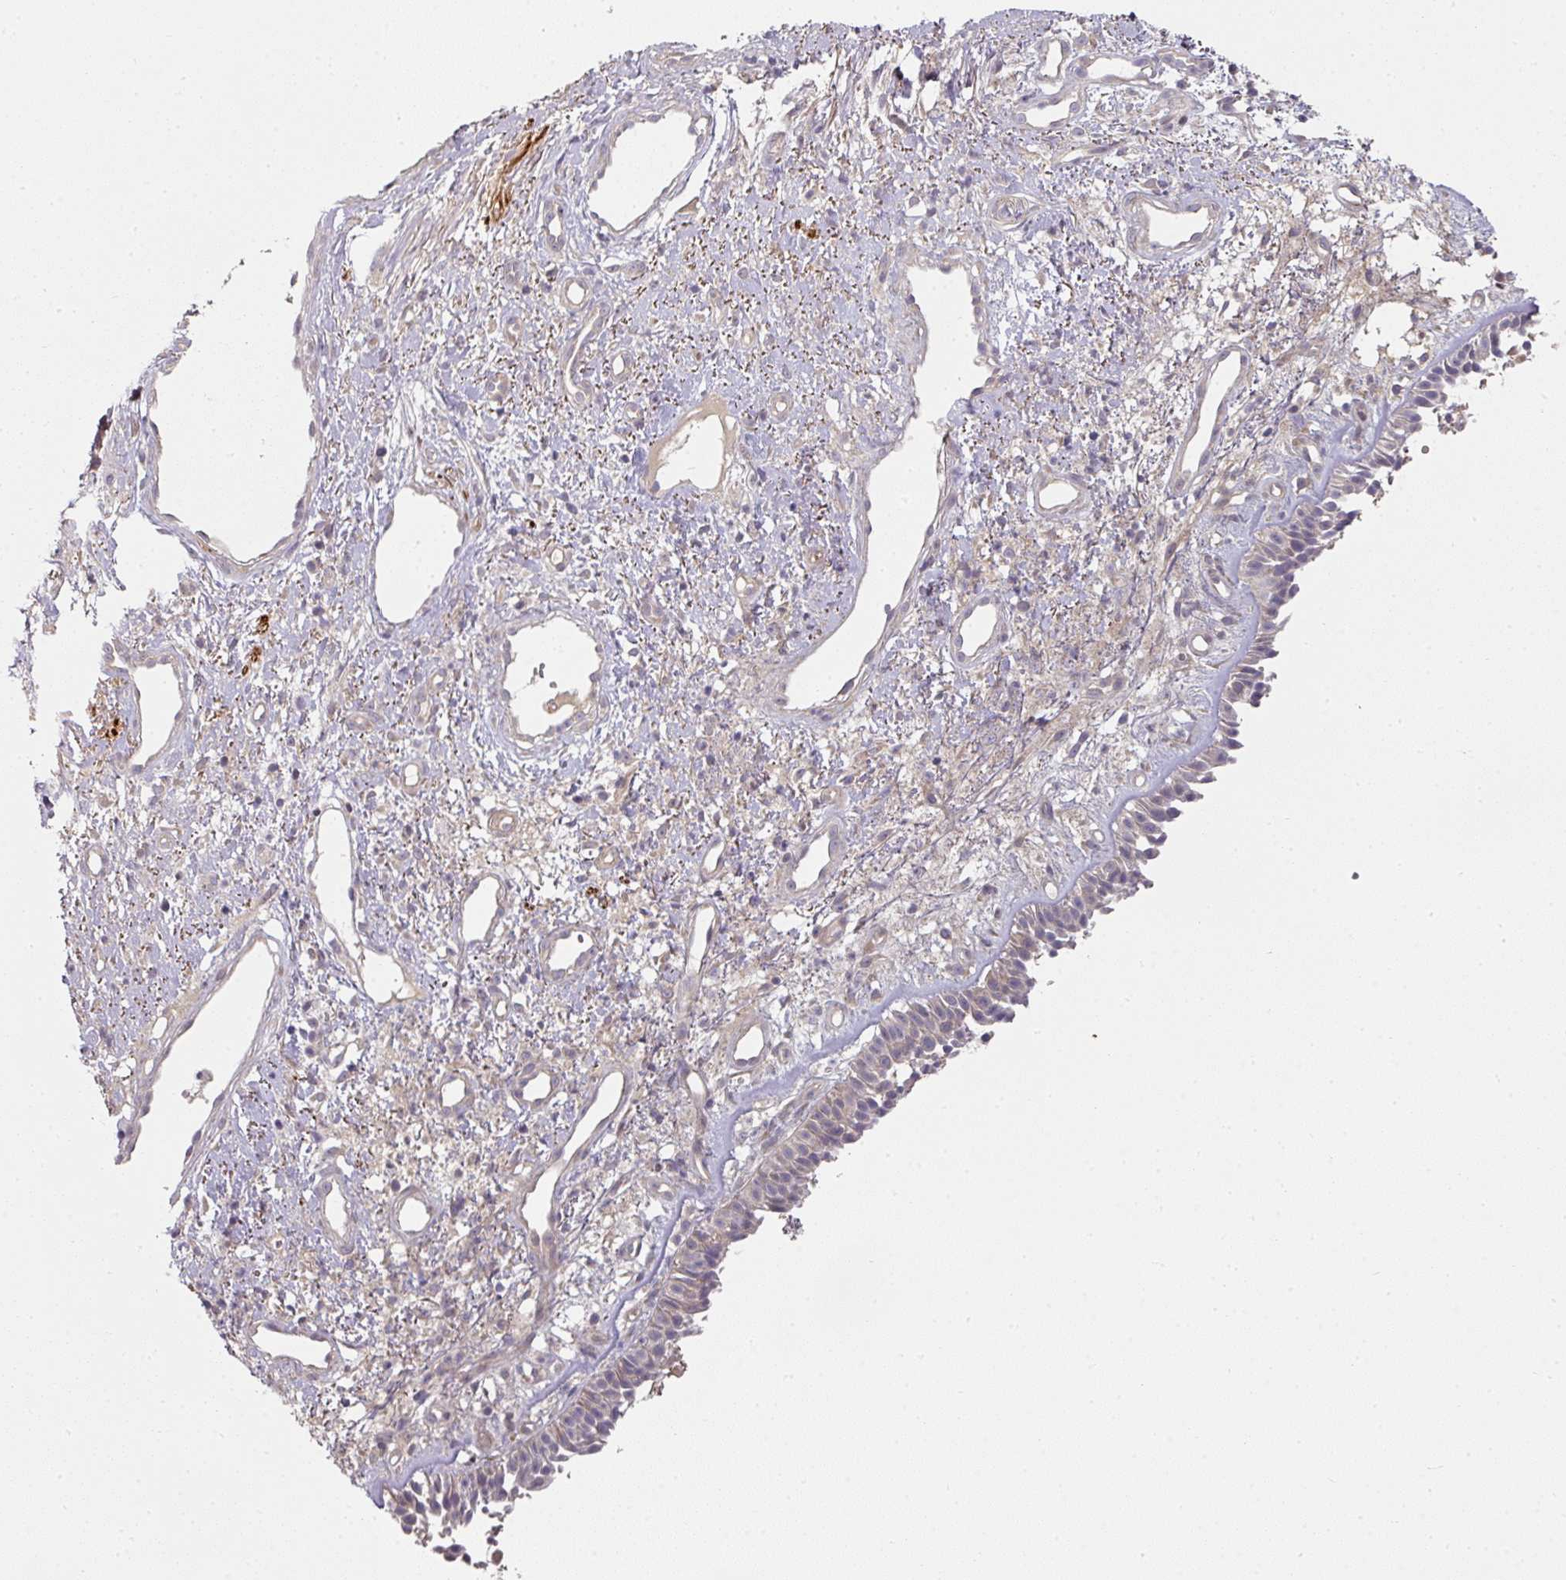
{"staining": {"intensity": "weak", "quantity": "<25%", "location": "cytoplasmic/membranous"}, "tissue": "nasopharynx", "cell_type": "Respiratory epithelial cells", "image_type": "normal", "snomed": [{"axis": "morphology", "description": "Normal tissue, NOS"}, {"axis": "topography", "description": "Cartilage tissue"}, {"axis": "topography", "description": "Nasopharynx"}, {"axis": "topography", "description": "Thyroid gland"}], "caption": "This is an IHC histopathology image of benign nasopharynx. There is no positivity in respiratory epithelial cells.", "gene": "MAP2K2", "patient": {"sex": "male", "age": 63}}